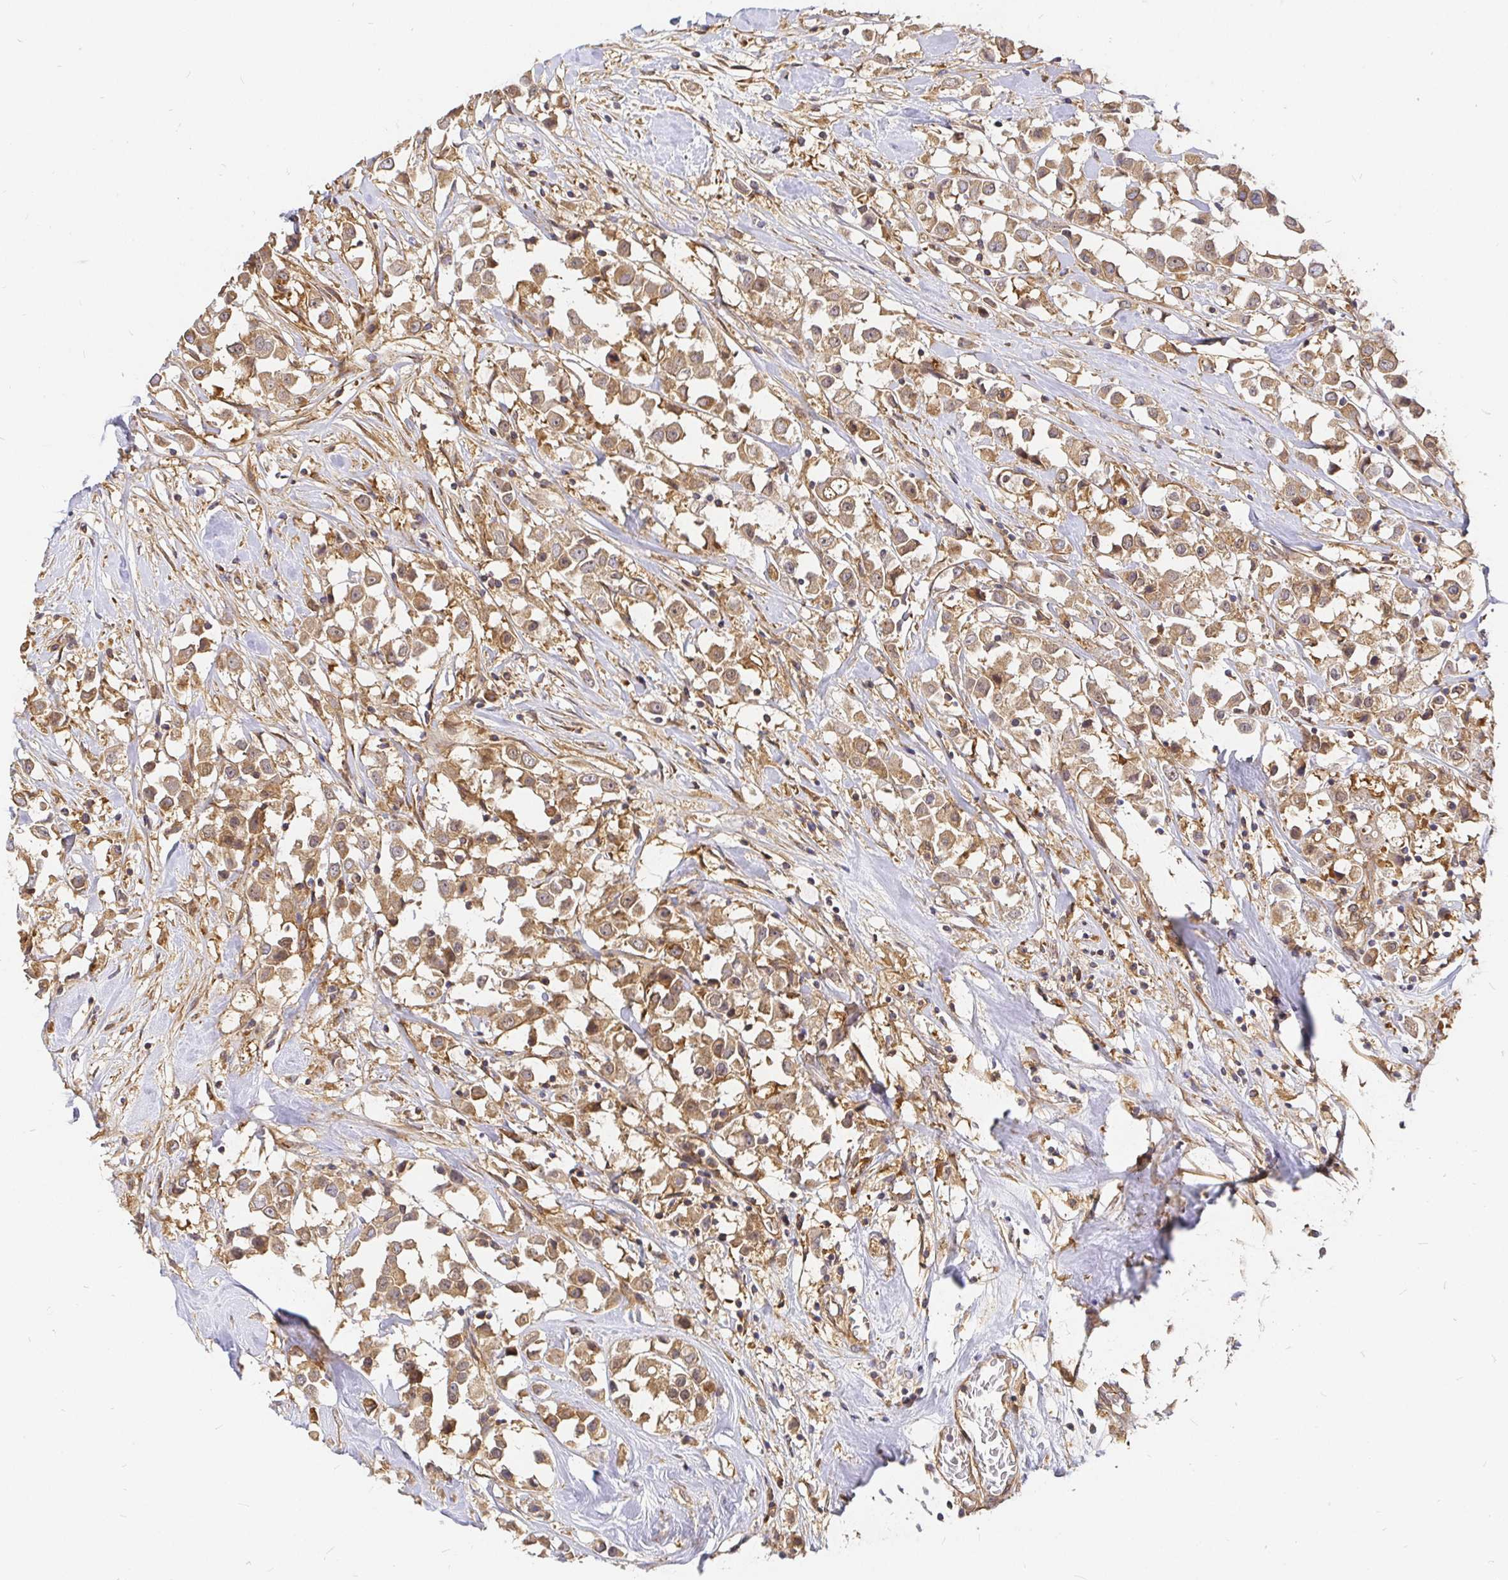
{"staining": {"intensity": "moderate", "quantity": ">75%", "location": "cytoplasmic/membranous"}, "tissue": "breast cancer", "cell_type": "Tumor cells", "image_type": "cancer", "snomed": [{"axis": "morphology", "description": "Duct carcinoma"}, {"axis": "topography", "description": "Breast"}], "caption": "IHC micrograph of neoplastic tissue: infiltrating ductal carcinoma (breast) stained using IHC reveals medium levels of moderate protein expression localized specifically in the cytoplasmic/membranous of tumor cells, appearing as a cytoplasmic/membranous brown color.", "gene": "KIF5B", "patient": {"sex": "female", "age": 61}}